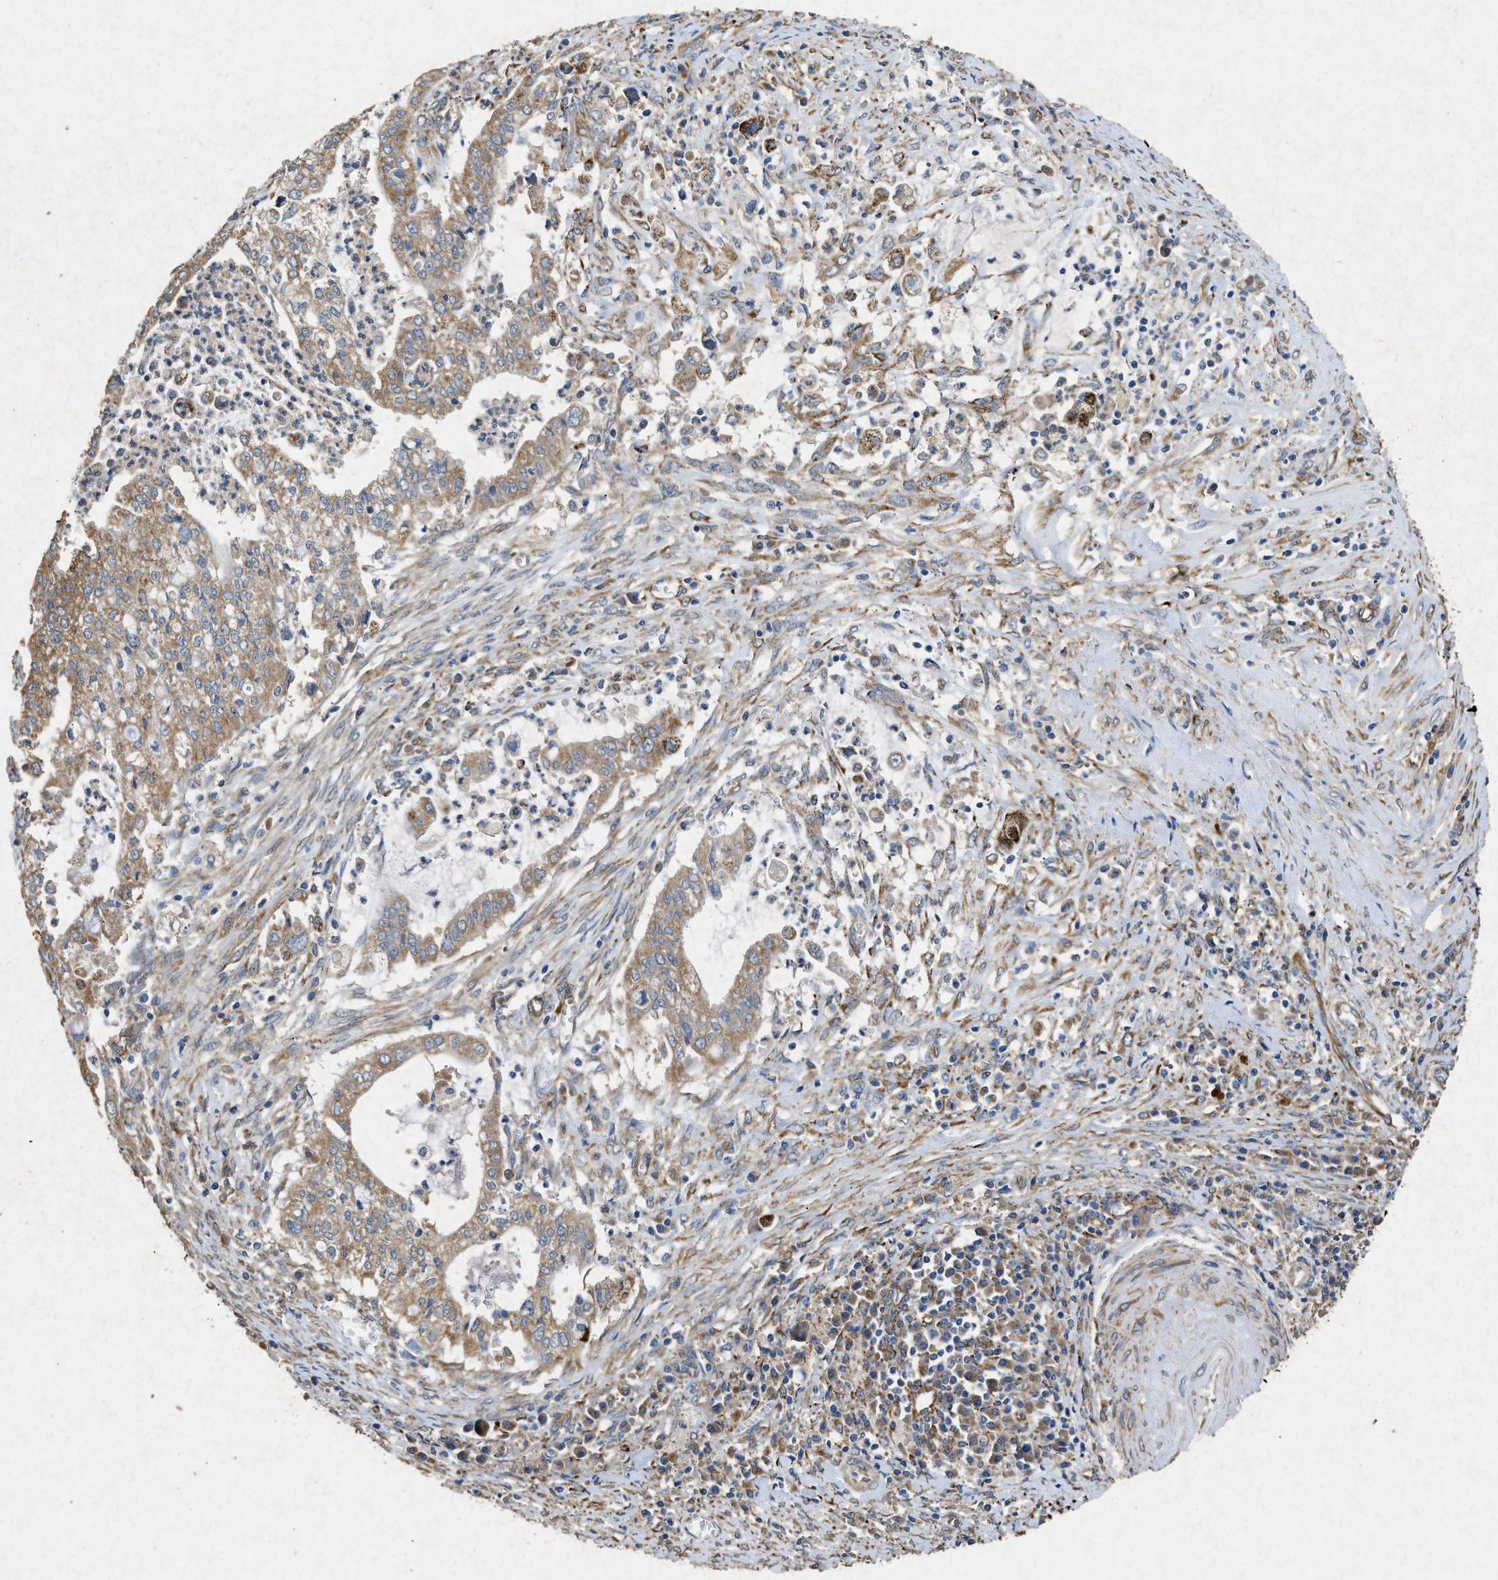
{"staining": {"intensity": "moderate", "quantity": ">75%", "location": "cytoplasmic/membranous"}, "tissue": "cervical cancer", "cell_type": "Tumor cells", "image_type": "cancer", "snomed": [{"axis": "morphology", "description": "Adenocarcinoma, NOS"}, {"axis": "topography", "description": "Cervix"}], "caption": "Immunohistochemistry image of neoplastic tissue: human cervical cancer stained using immunohistochemistry exhibits medium levels of moderate protein expression localized specifically in the cytoplasmic/membranous of tumor cells, appearing as a cytoplasmic/membranous brown color.", "gene": "CDK15", "patient": {"sex": "female", "age": 44}}